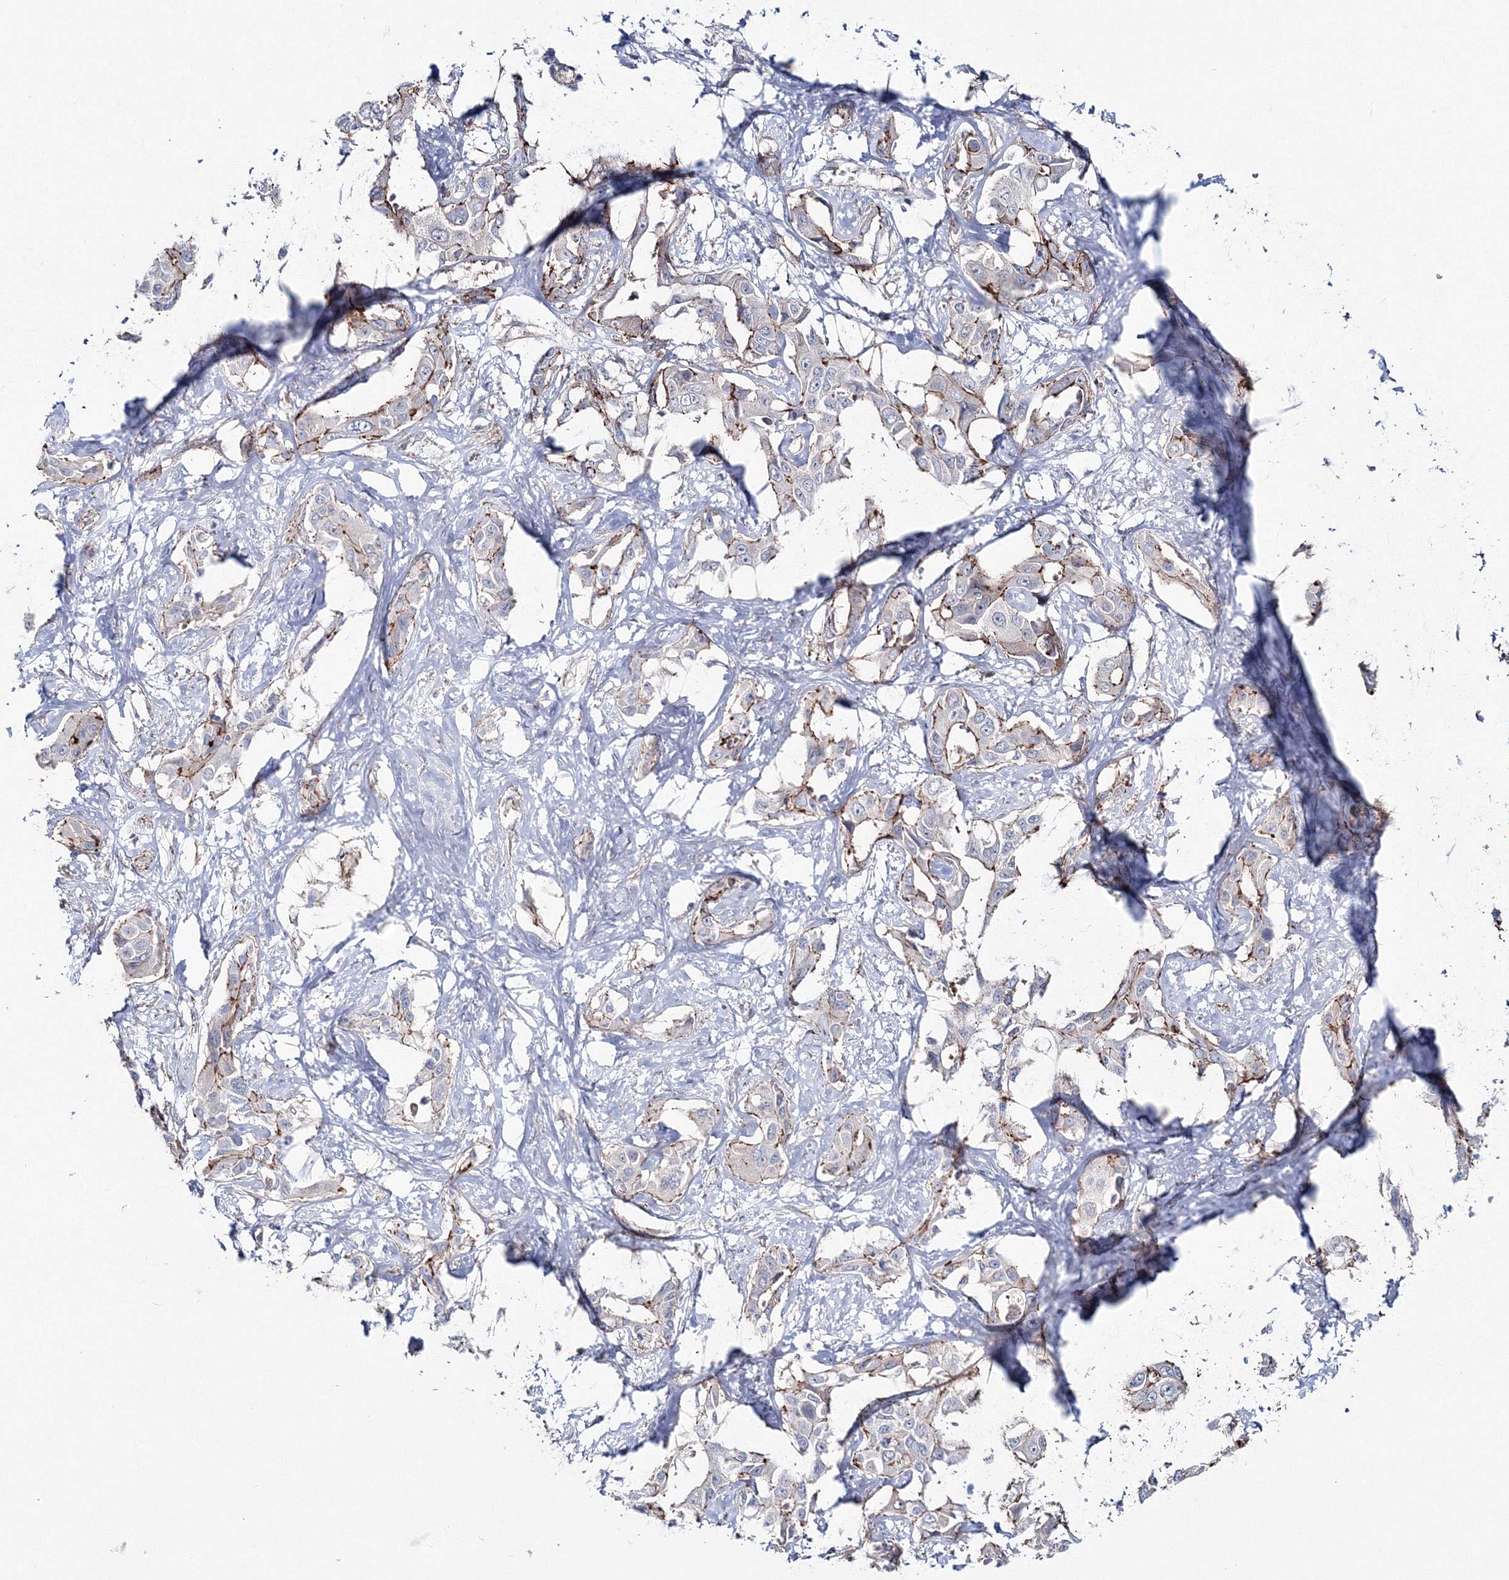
{"staining": {"intensity": "negative", "quantity": "none", "location": "none"}, "tissue": "liver cancer", "cell_type": "Tumor cells", "image_type": "cancer", "snomed": [{"axis": "morphology", "description": "Cholangiocarcinoma"}, {"axis": "topography", "description": "Liver"}], "caption": "This is an immunohistochemistry image of human cholangiocarcinoma (liver). There is no expression in tumor cells.", "gene": "GGA2", "patient": {"sex": "male", "age": 59}}